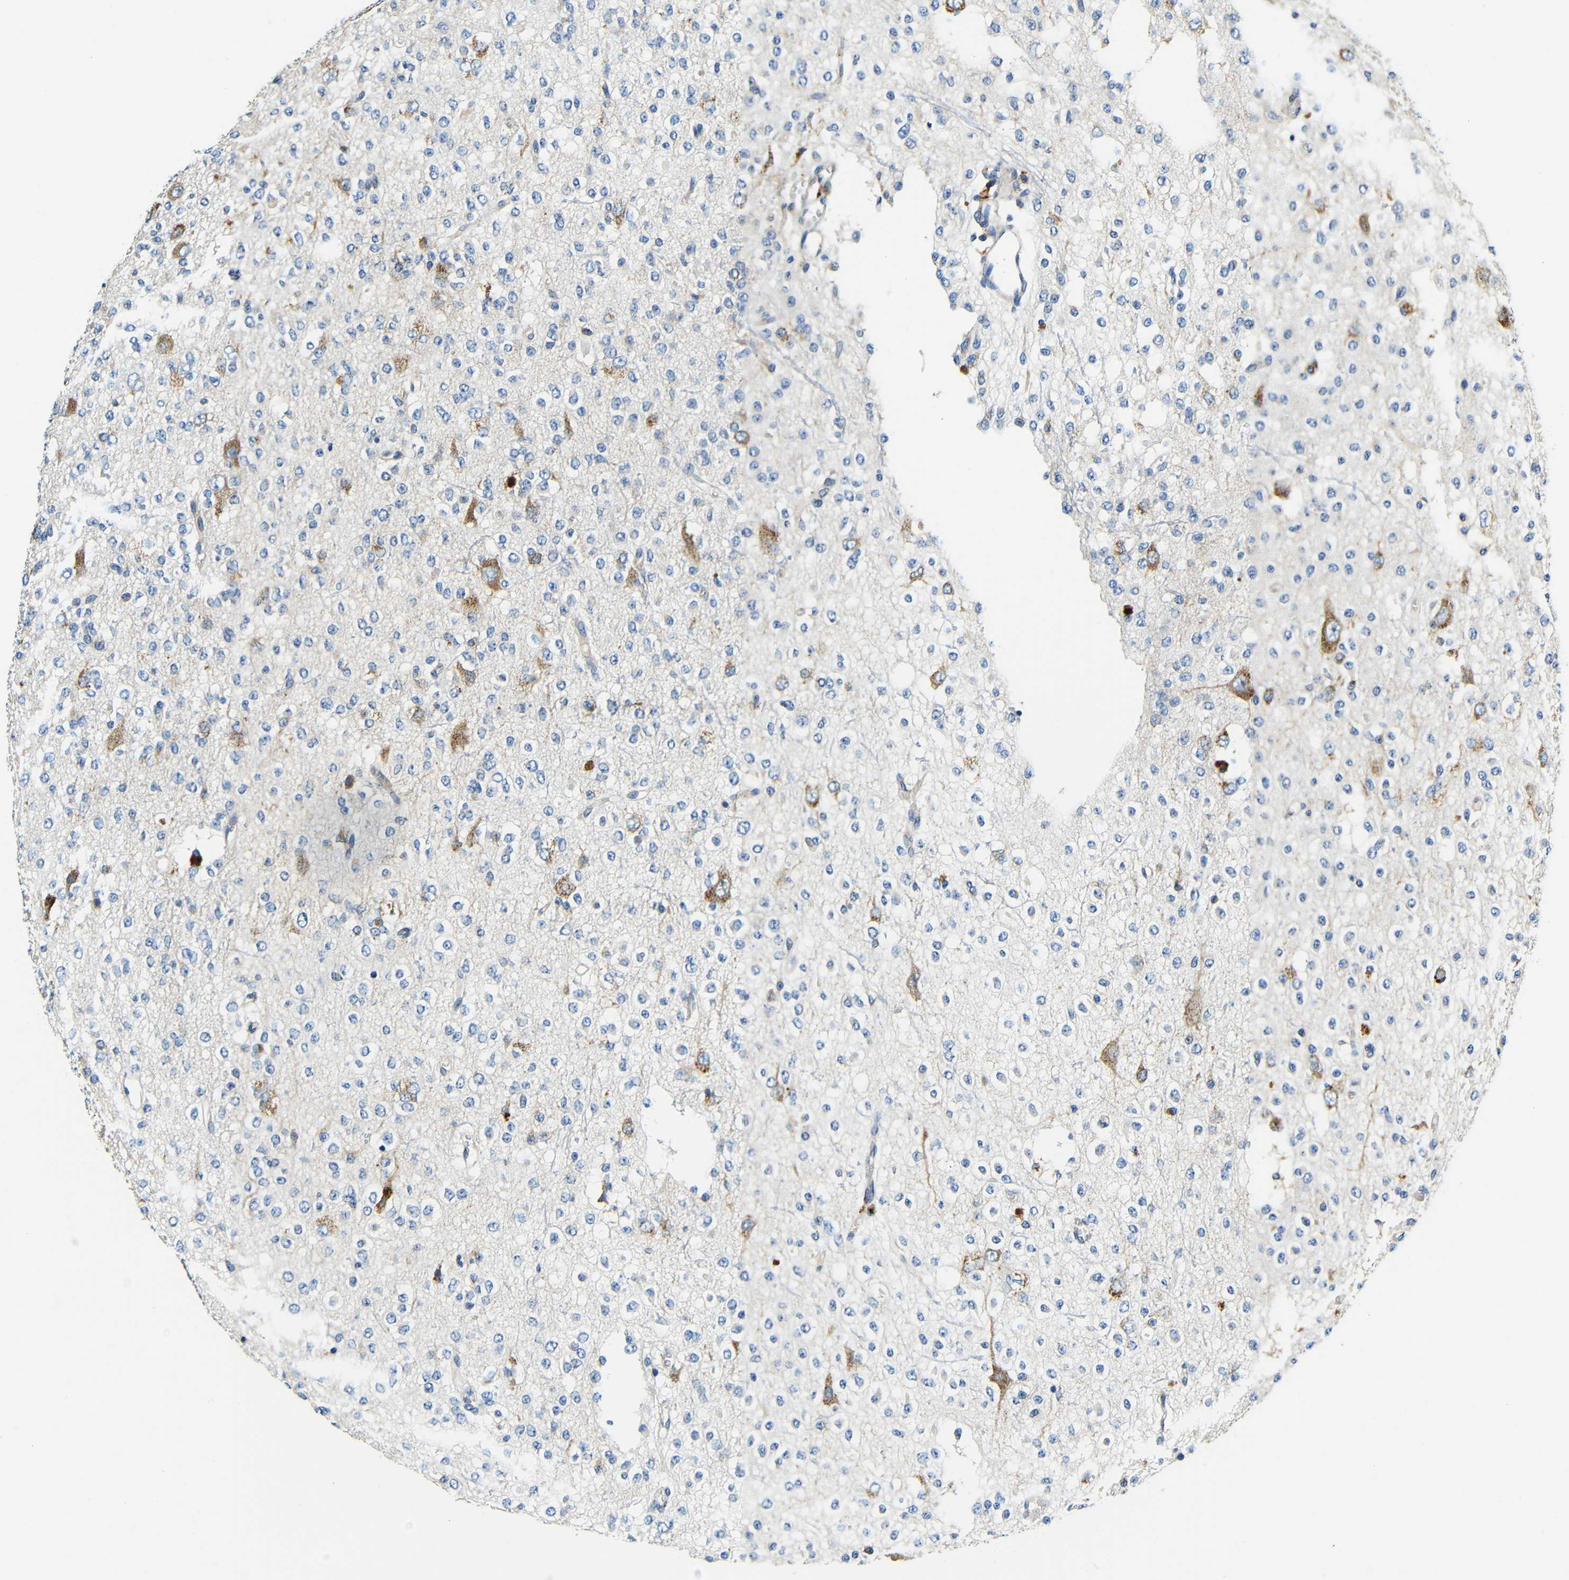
{"staining": {"intensity": "negative", "quantity": "none", "location": "none"}, "tissue": "glioma", "cell_type": "Tumor cells", "image_type": "cancer", "snomed": [{"axis": "morphology", "description": "Glioma, malignant, Low grade"}, {"axis": "topography", "description": "Brain"}], "caption": "IHC histopathology image of human malignant low-grade glioma stained for a protein (brown), which exhibits no positivity in tumor cells.", "gene": "USO1", "patient": {"sex": "male", "age": 38}}